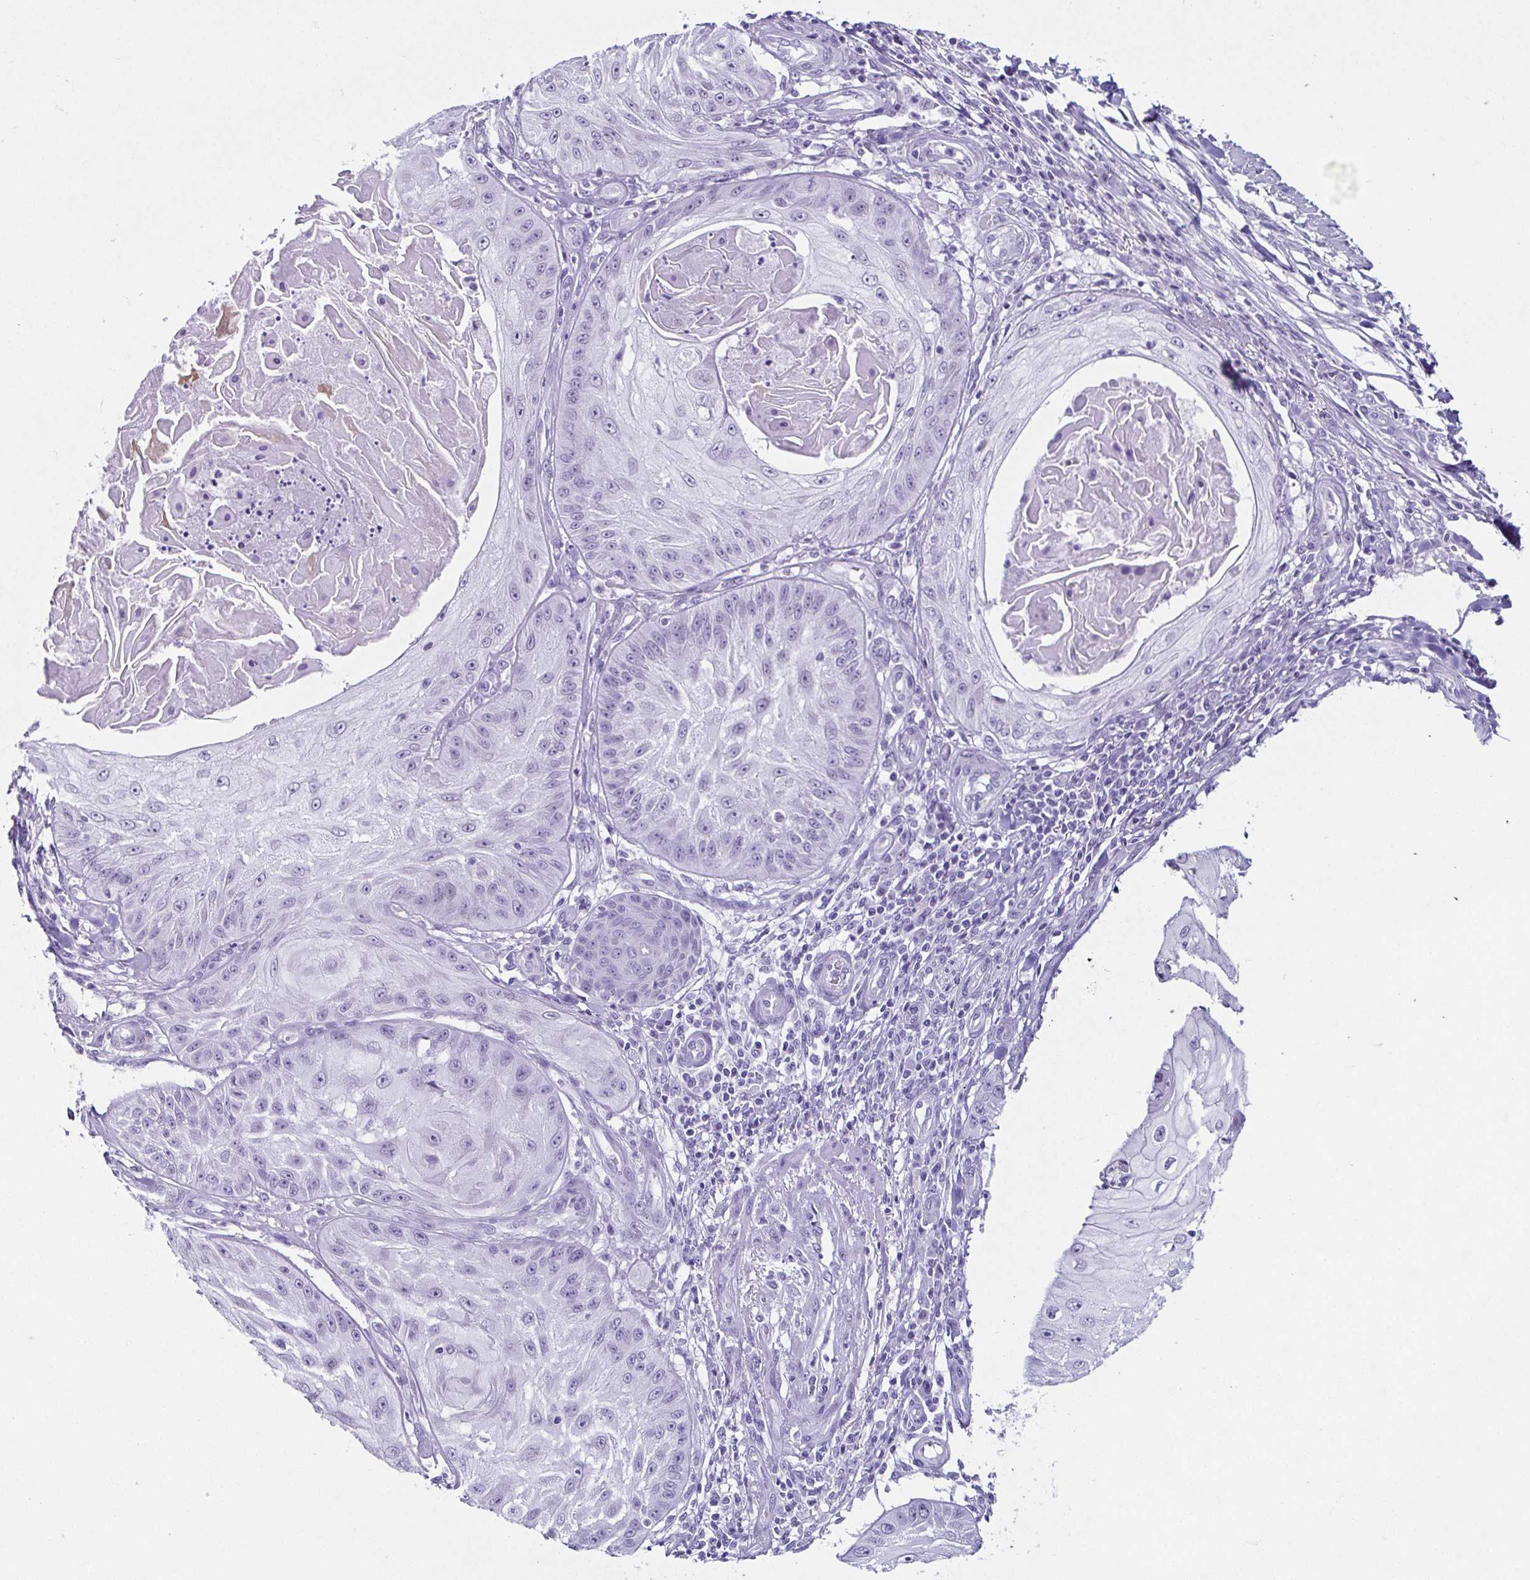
{"staining": {"intensity": "negative", "quantity": "none", "location": "none"}, "tissue": "skin cancer", "cell_type": "Tumor cells", "image_type": "cancer", "snomed": [{"axis": "morphology", "description": "Squamous cell carcinoma, NOS"}, {"axis": "topography", "description": "Skin"}], "caption": "Human skin cancer stained for a protein using IHC exhibits no staining in tumor cells.", "gene": "ESX1", "patient": {"sex": "male", "age": 70}}